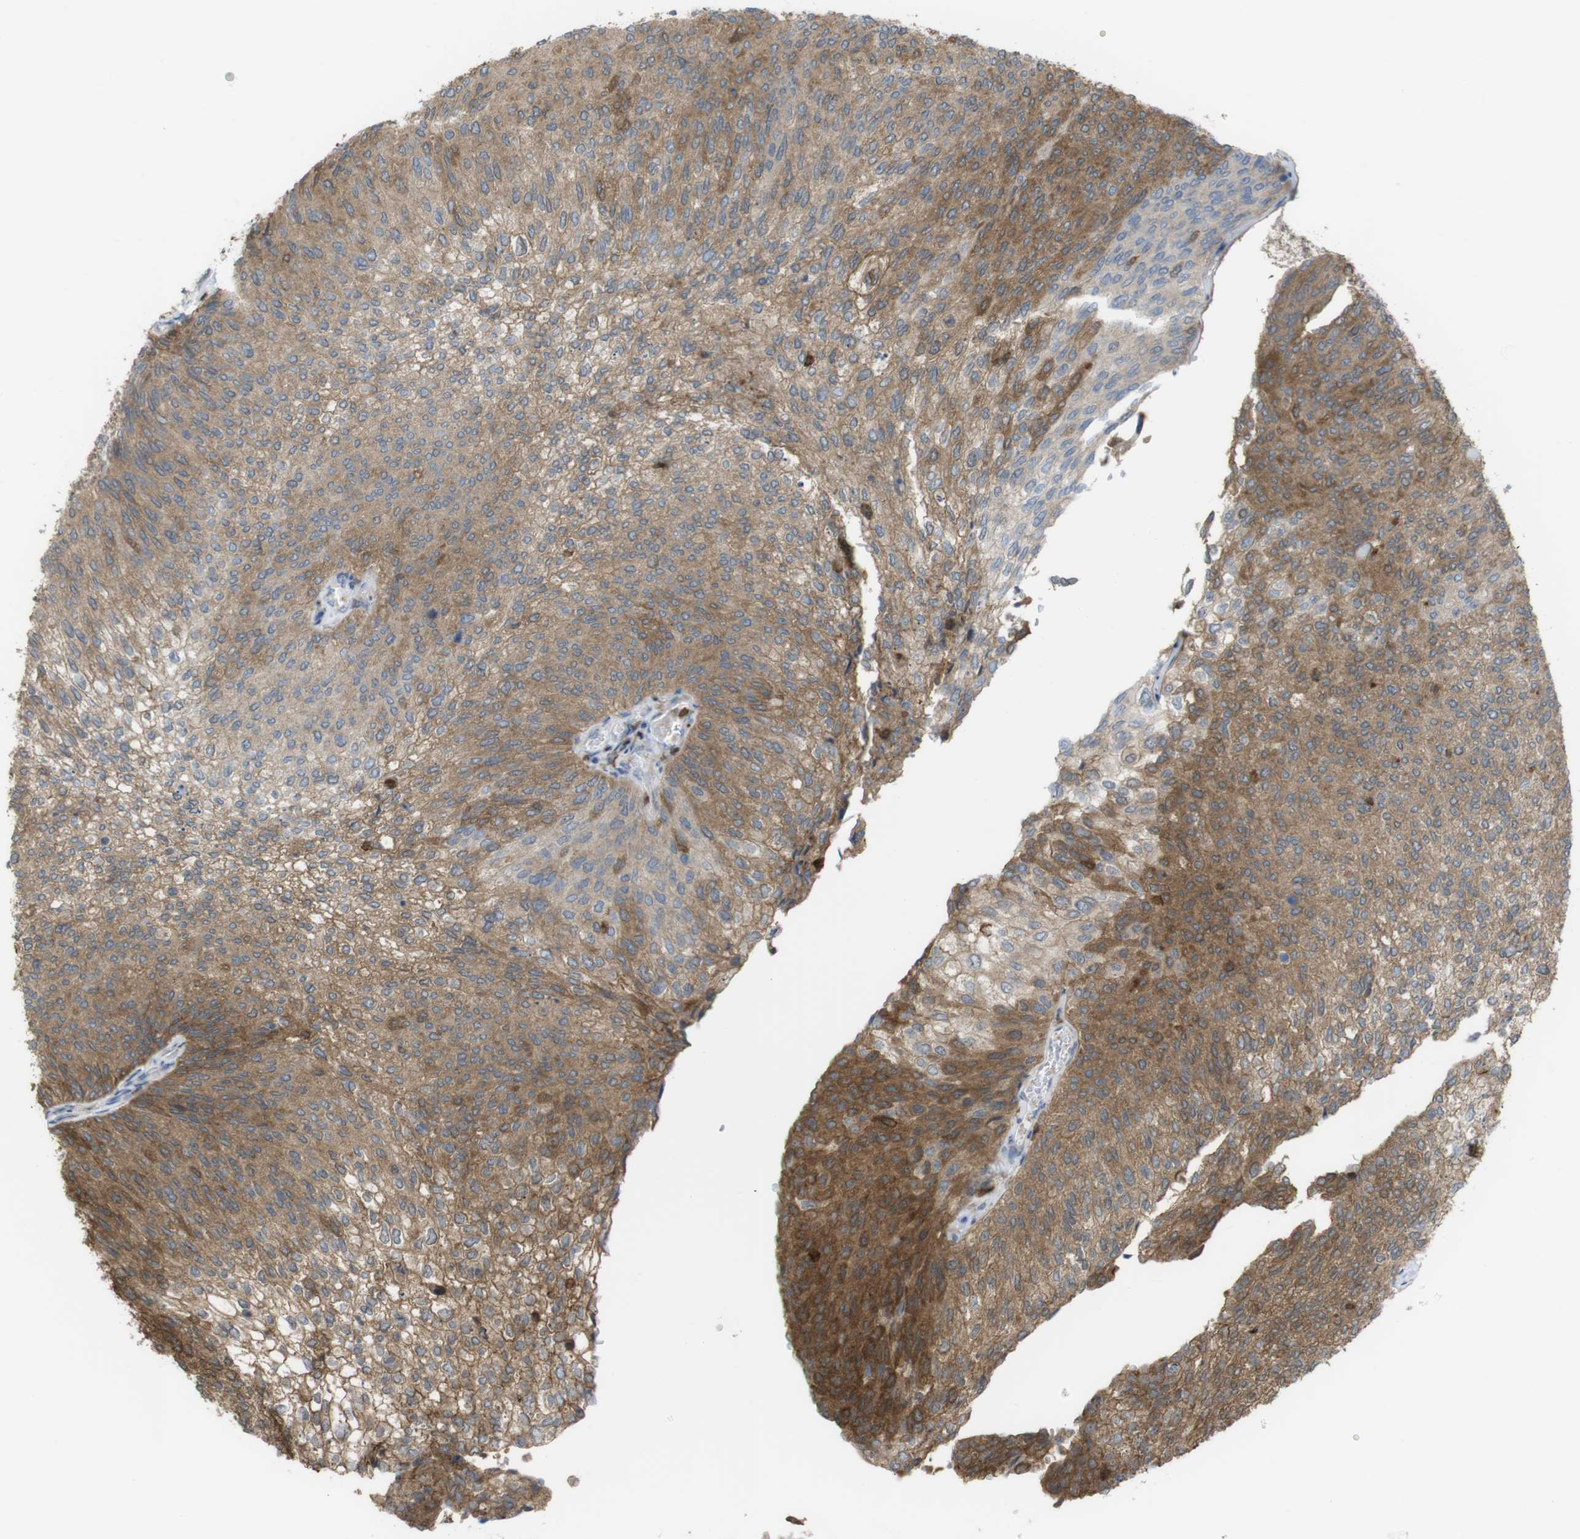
{"staining": {"intensity": "moderate", "quantity": ">75%", "location": "cytoplasmic/membranous"}, "tissue": "urothelial cancer", "cell_type": "Tumor cells", "image_type": "cancer", "snomed": [{"axis": "morphology", "description": "Urothelial carcinoma, Low grade"}, {"axis": "topography", "description": "Urinary bladder"}], "caption": "Tumor cells exhibit medium levels of moderate cytoplasmic/membranous staining in approximately >75% of cells in urothelial cancer.", "gene": "PRKCD", "patient": {"sex": "female", "age": 79}}